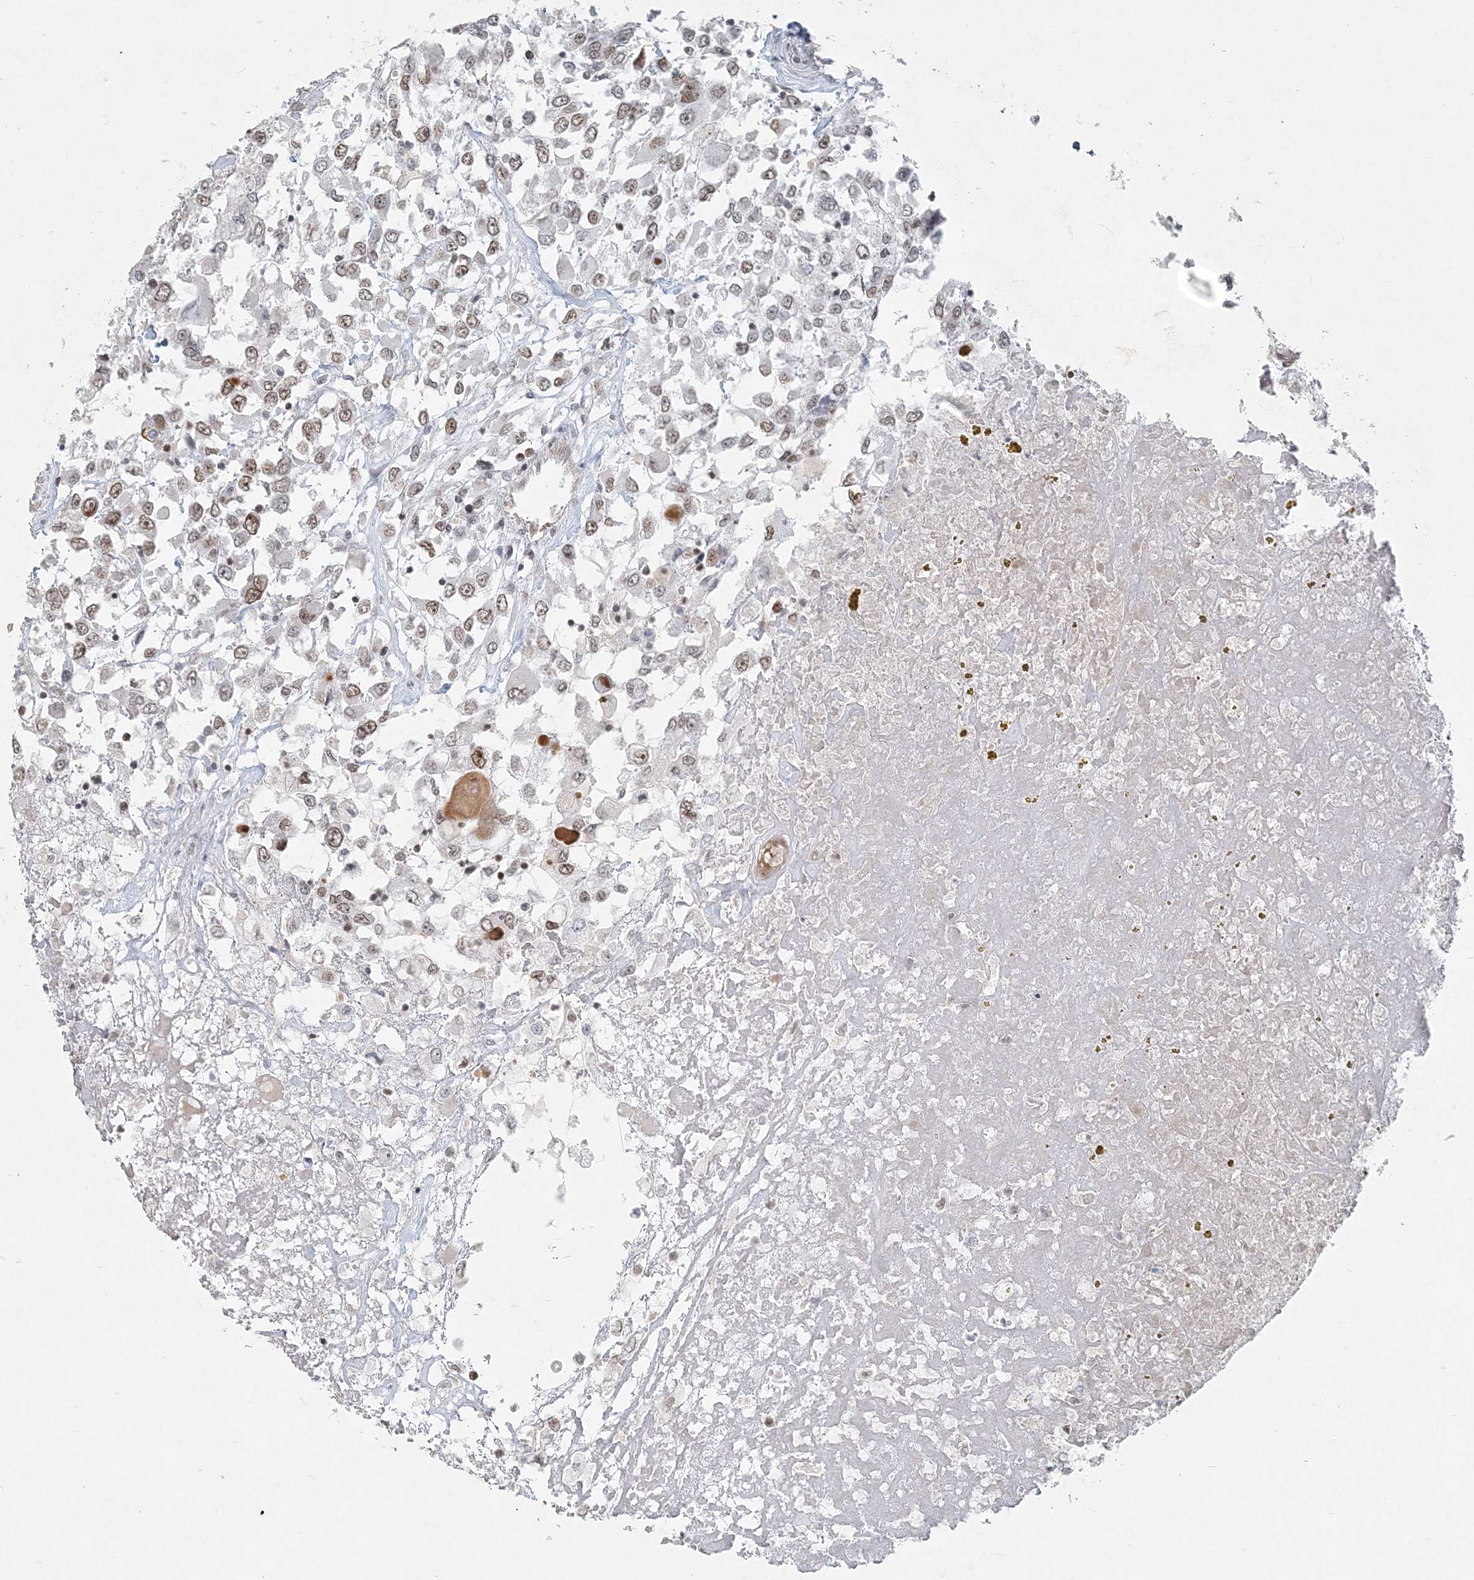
{"staining": {"intensity": "moderate", "quantity": "25%-75%", "location": "nuclear"}, "tissue": "renal cancer", "cell_type": "Tumor cells", "image_type": "cancer", "snomed": [{"axis": "morphology", "description": "Adenocarcinoma, NOS"}, {"axis": "topography", "description": "Kidney"}], "caption": "This is a histology image of immunohistochemistry (IHC) staining of renal adenocarcinoma, which shows moderate positivity in the nuclear of tumor cells.", "gene": "BAZ1B", "patient": {"sex": "female", "age": 52}}